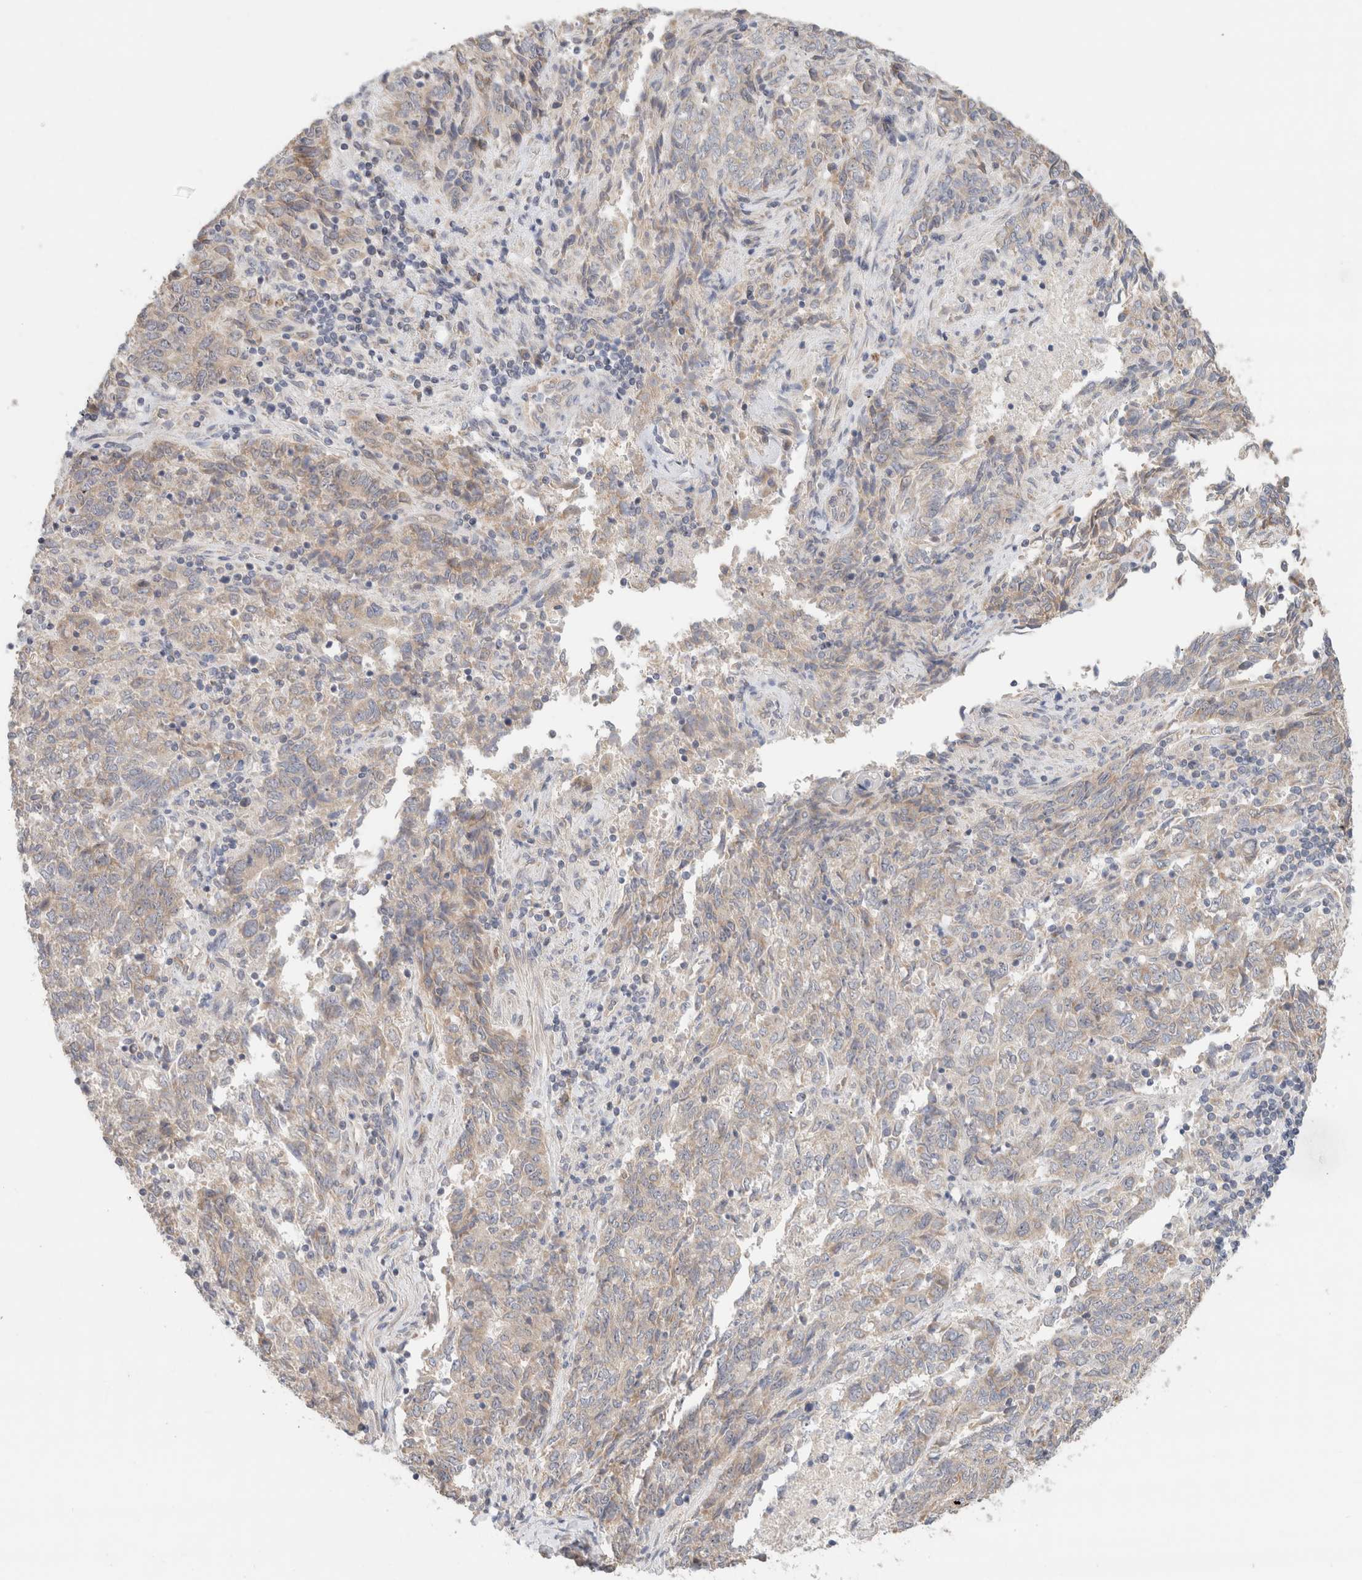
{"staining": {"intensity": "negative", "quantity": "none", "location": "none"}, "tissue": "endometrial cancer", "cell_type": "Tumor cells", "image_type": "cancer", "snomed": [{"axis": "morphology", "description": "Adenocarcinoma, NOS"}, {"axis": "topography", "description": "Endometrium"}], "caption": "This is an immunohistochemistry histopathology image of endometrial adenocarcinoma. There is no expression in tumor cells.", "gene": "CA13", "patient": {"sex": "female", "age": 80}}